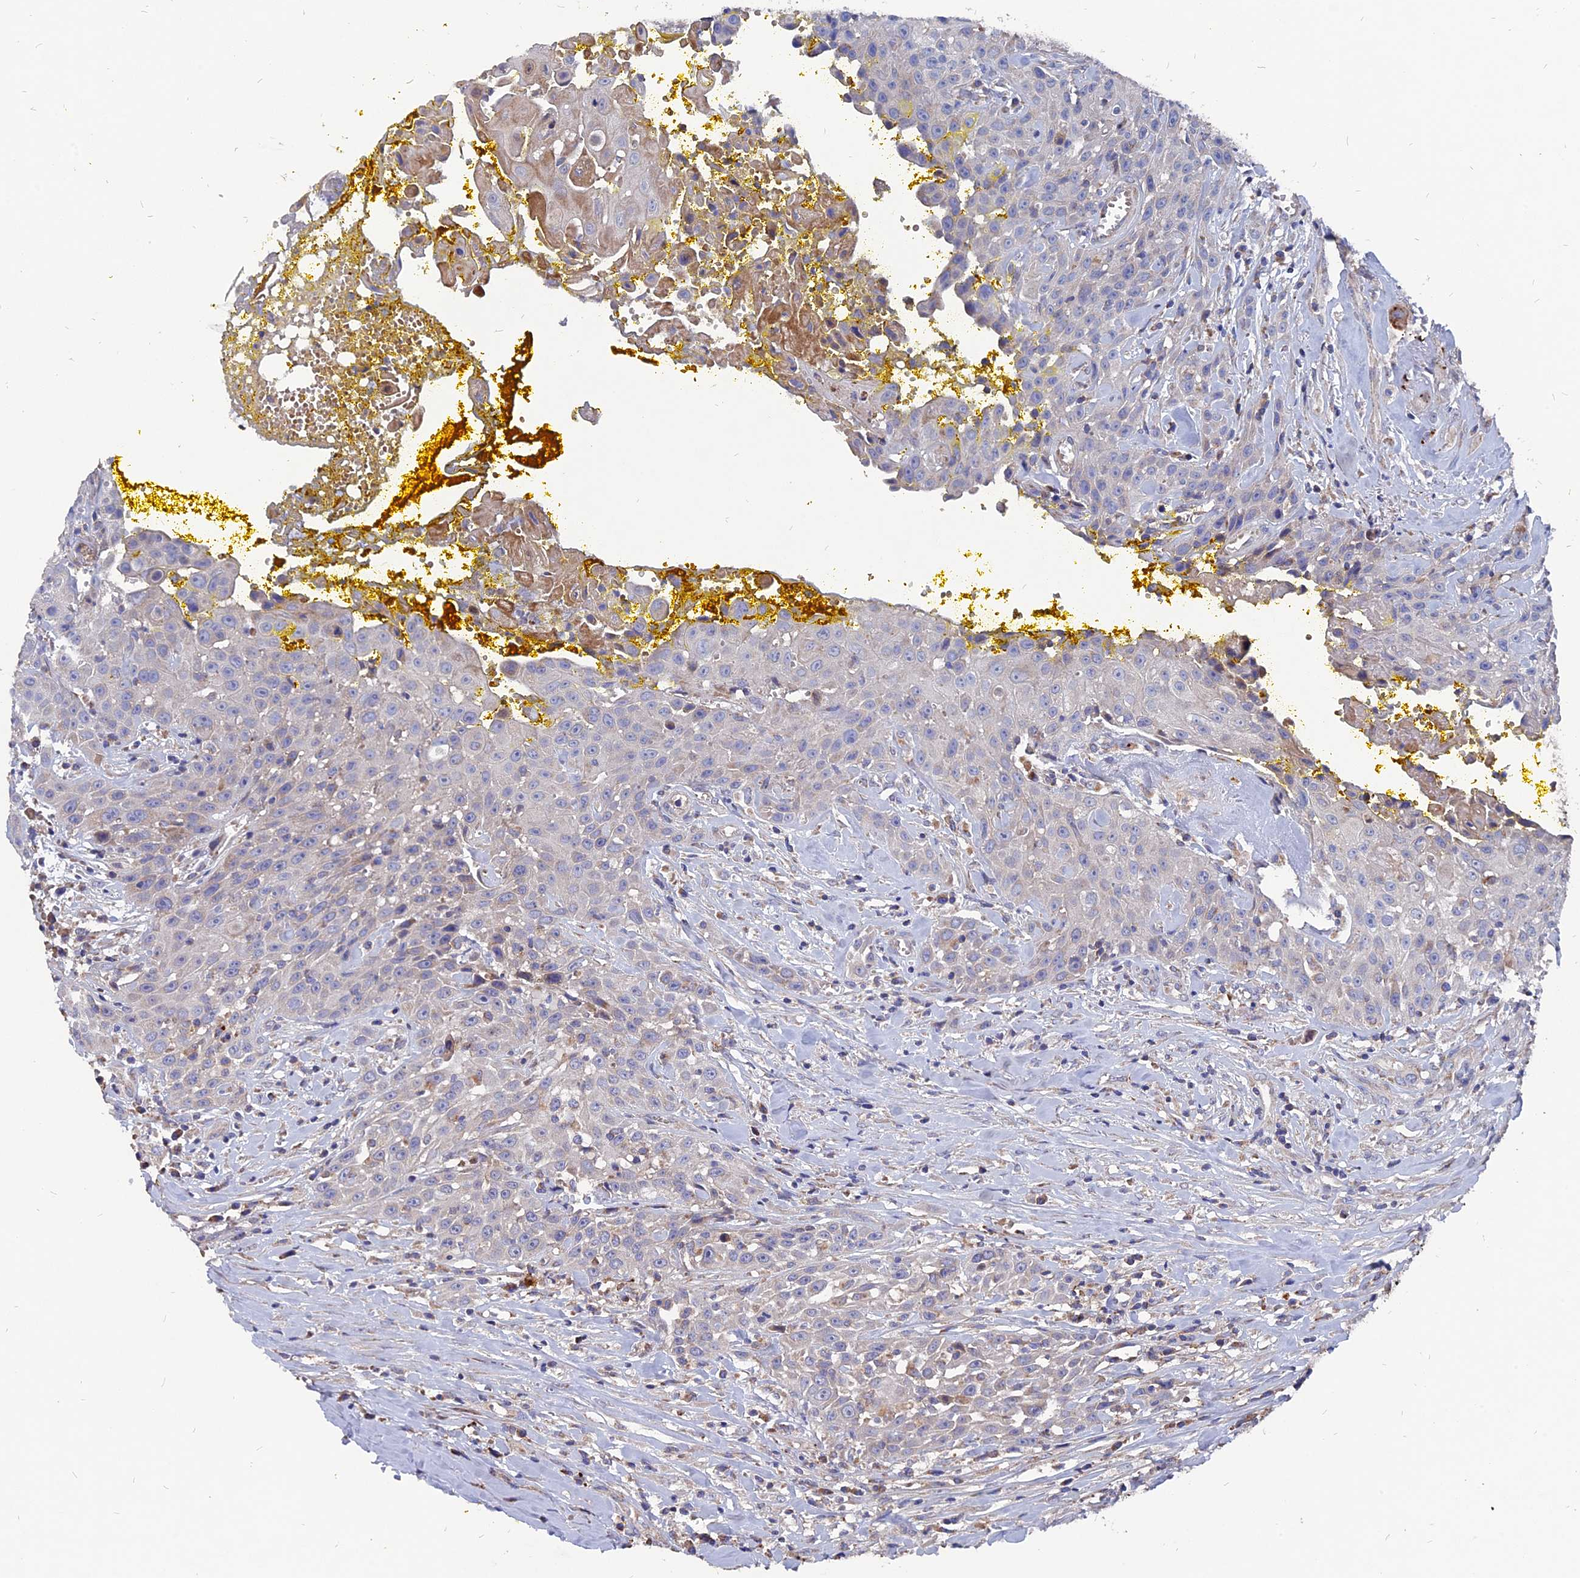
{"staining": {"intensity": "negative", "quantity": "none", "location": "none"}, "tissue": "head and neck cancer", "cell_type": "Tumor cells", "image_type": "cancer", "snomed": [{"axis": "morphology", "description": "Squamous cell carcinoma, NOS"}, {"axis": "topography", "description": "Oral tissue"}, {"axis": "topography", "description": "Head-Neck"}], "caption": "An image of human squamous cell carcinoma (head and neck) is negative for staining in tumor cells. The staining was performed using DAB (3,3'-diaminobenzidine) to visualize the protein expression in brown, while the nuclei were stained in blue with hematoxylin (Magnification: 20x).", "gene": "TGFA", "patient": {"sex": "female", "age": 82}}